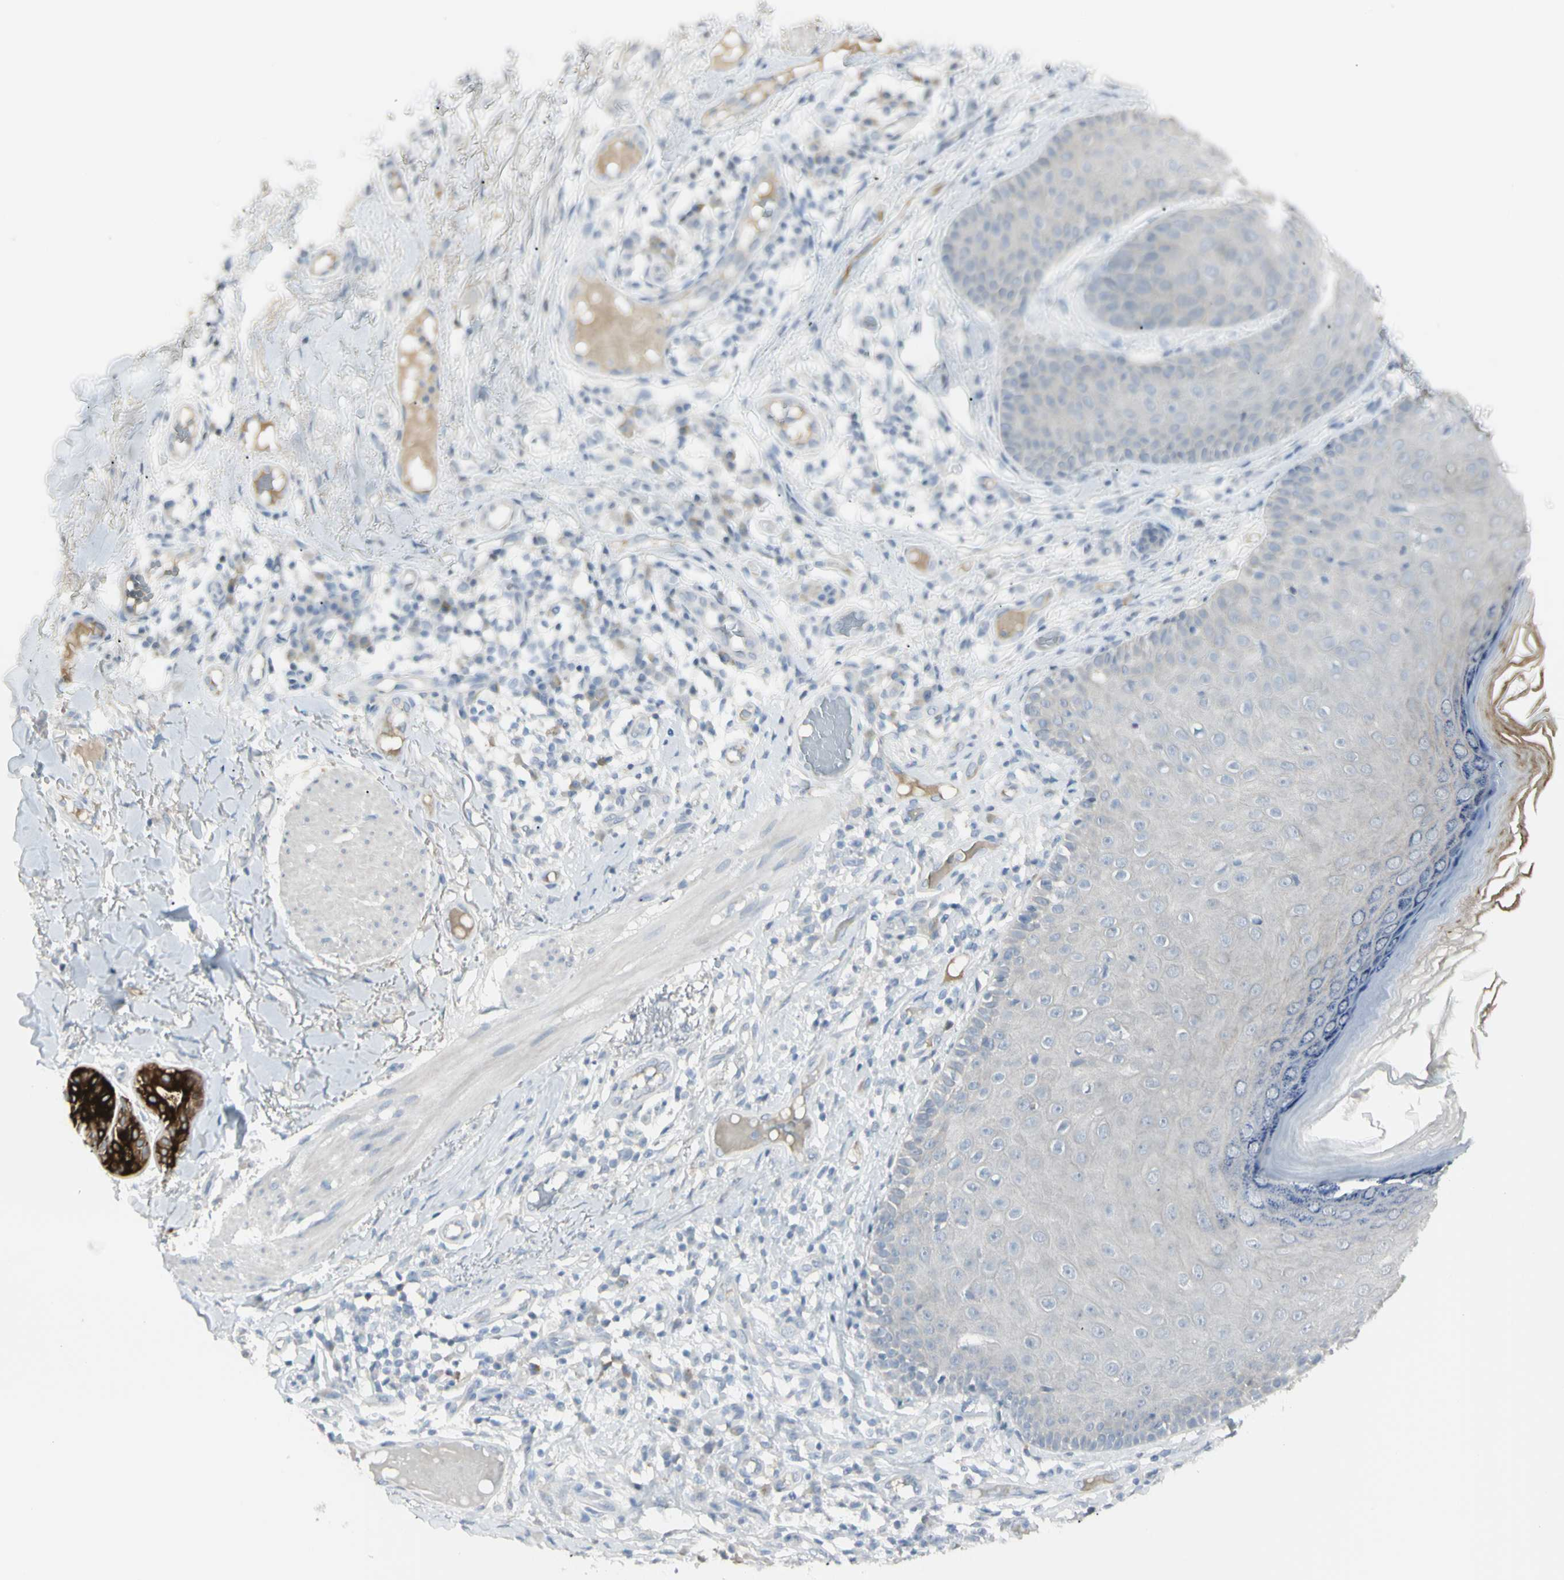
{"staining": {"intensity": "negative", "quantity": "none", "location": "none"}, "tissue": "skin cancer", "cell_type": "Tumor cells", "image_type": "cancer", "snomed": [{"axis": "morphology", "description": "Normal tissue, NOS"}, {"axis": "morphology", "description": "Basal cell carcinoma"}, {"axis": "topography", "description": "Skin"}], "caption": "Tumor cells are negative for protein expression in human skin cancer (basal cell carcinoma).", "gene": "PIP", "patient": {"sex": "male", "age": 52}}